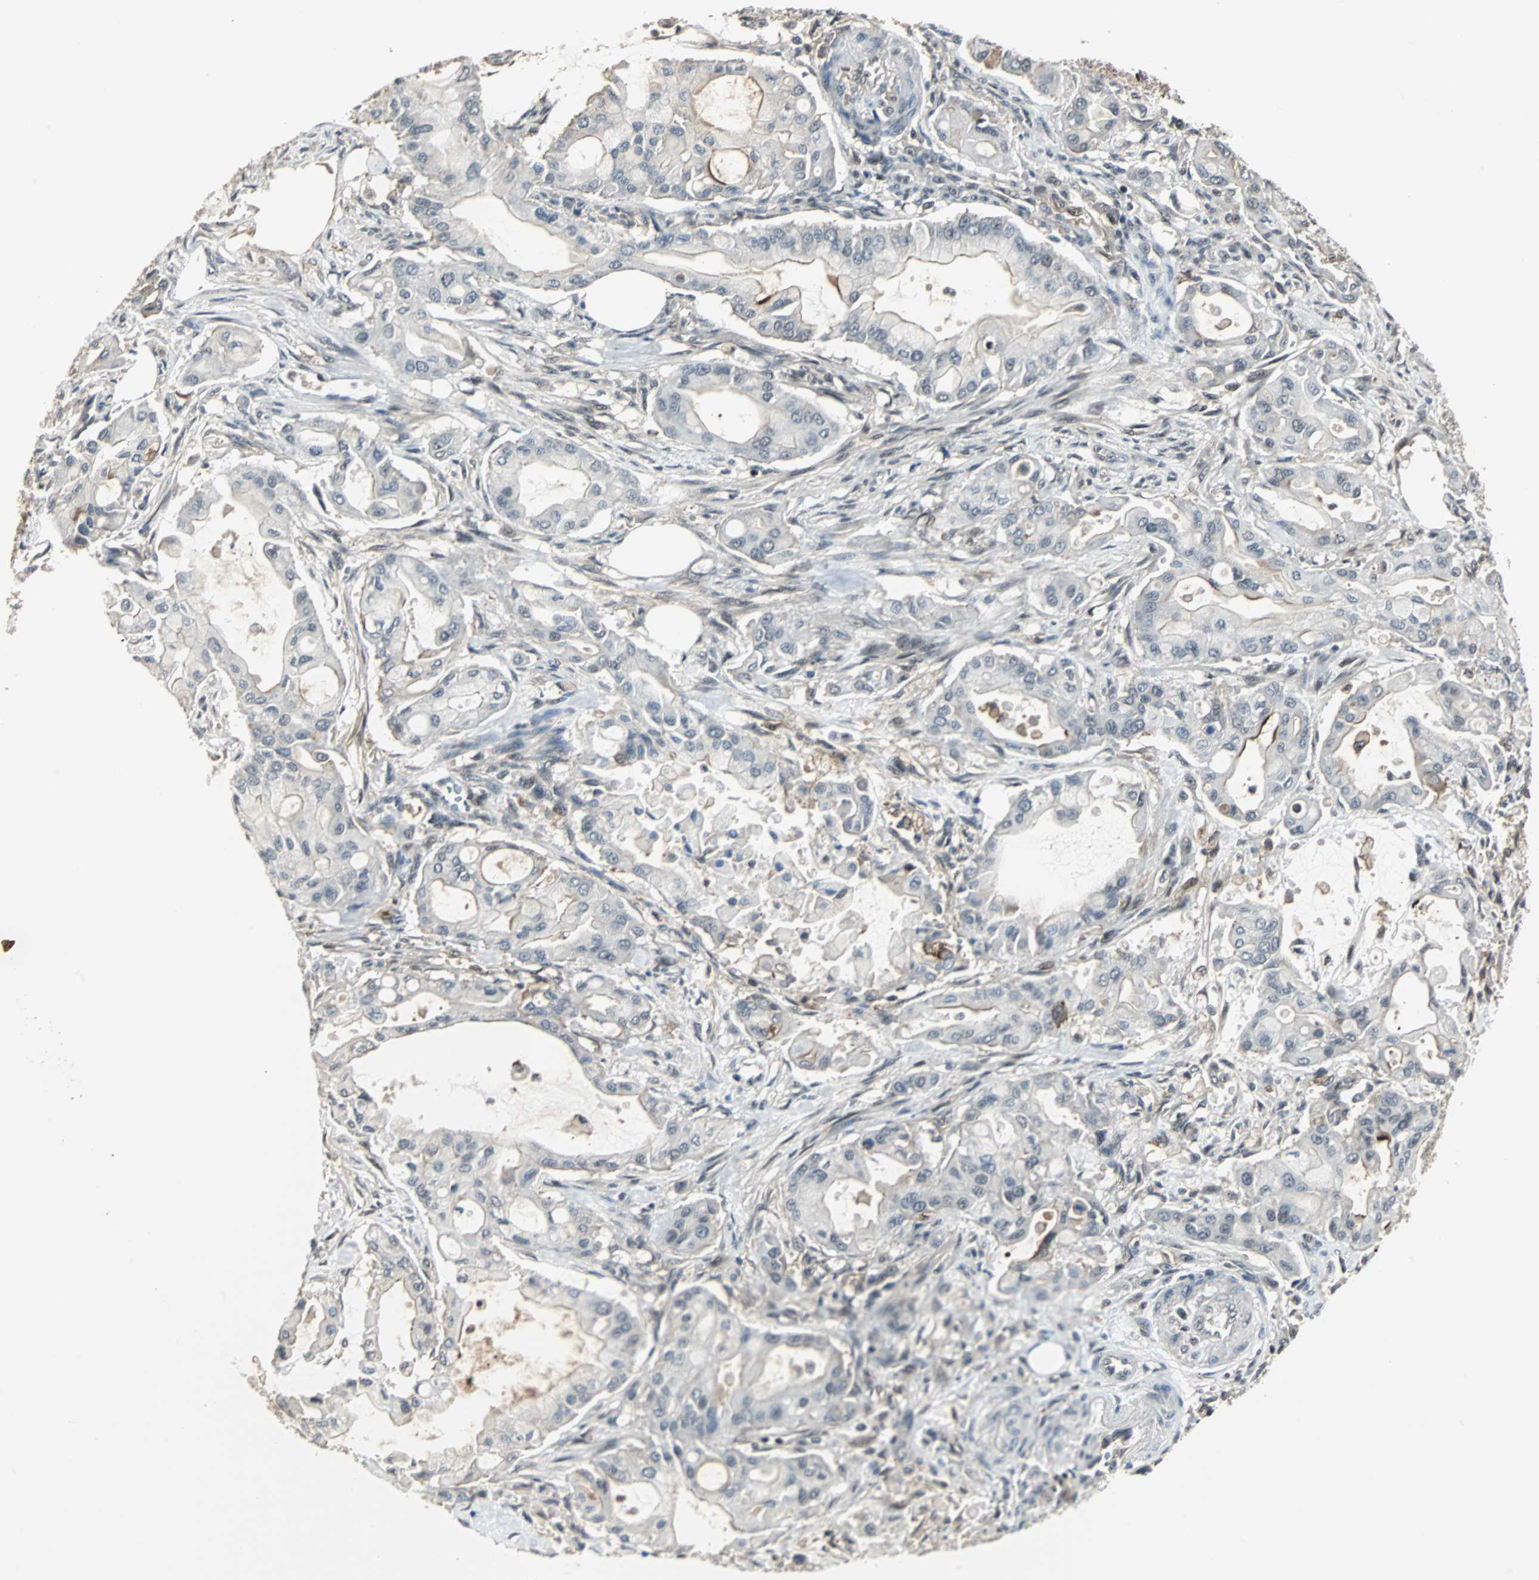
{"staining": {"intensity": "moderate", "quantity": "<25%", "location": "cytoplasmic/membranous"}, "tissue": "pancreatic cancer", "cell_type": "Tumor cells", "image_type": "cancer", "snomed": [{"axis": "morphology", "description": "Adenocarcinoma, NOS"}, {"axis": "morphology", "description": "Adenocarcinoma, metastatic, NOS"}, {"axis": "topography", "description": "Lymph node"}, {"axis": "topography", "description": "Pancreas"}, {"axis": "topography", "description": "Duodenum"}], "caption": "Approximately <25% of tumor cells in adenocarcinoma (pancreatic) exhibit moderate cytoplasmic/membranous protein staining as visualized by brown immunohistochemical staining.", "gene": "MKX", "patient": {"sex": "female", "age": 64}}